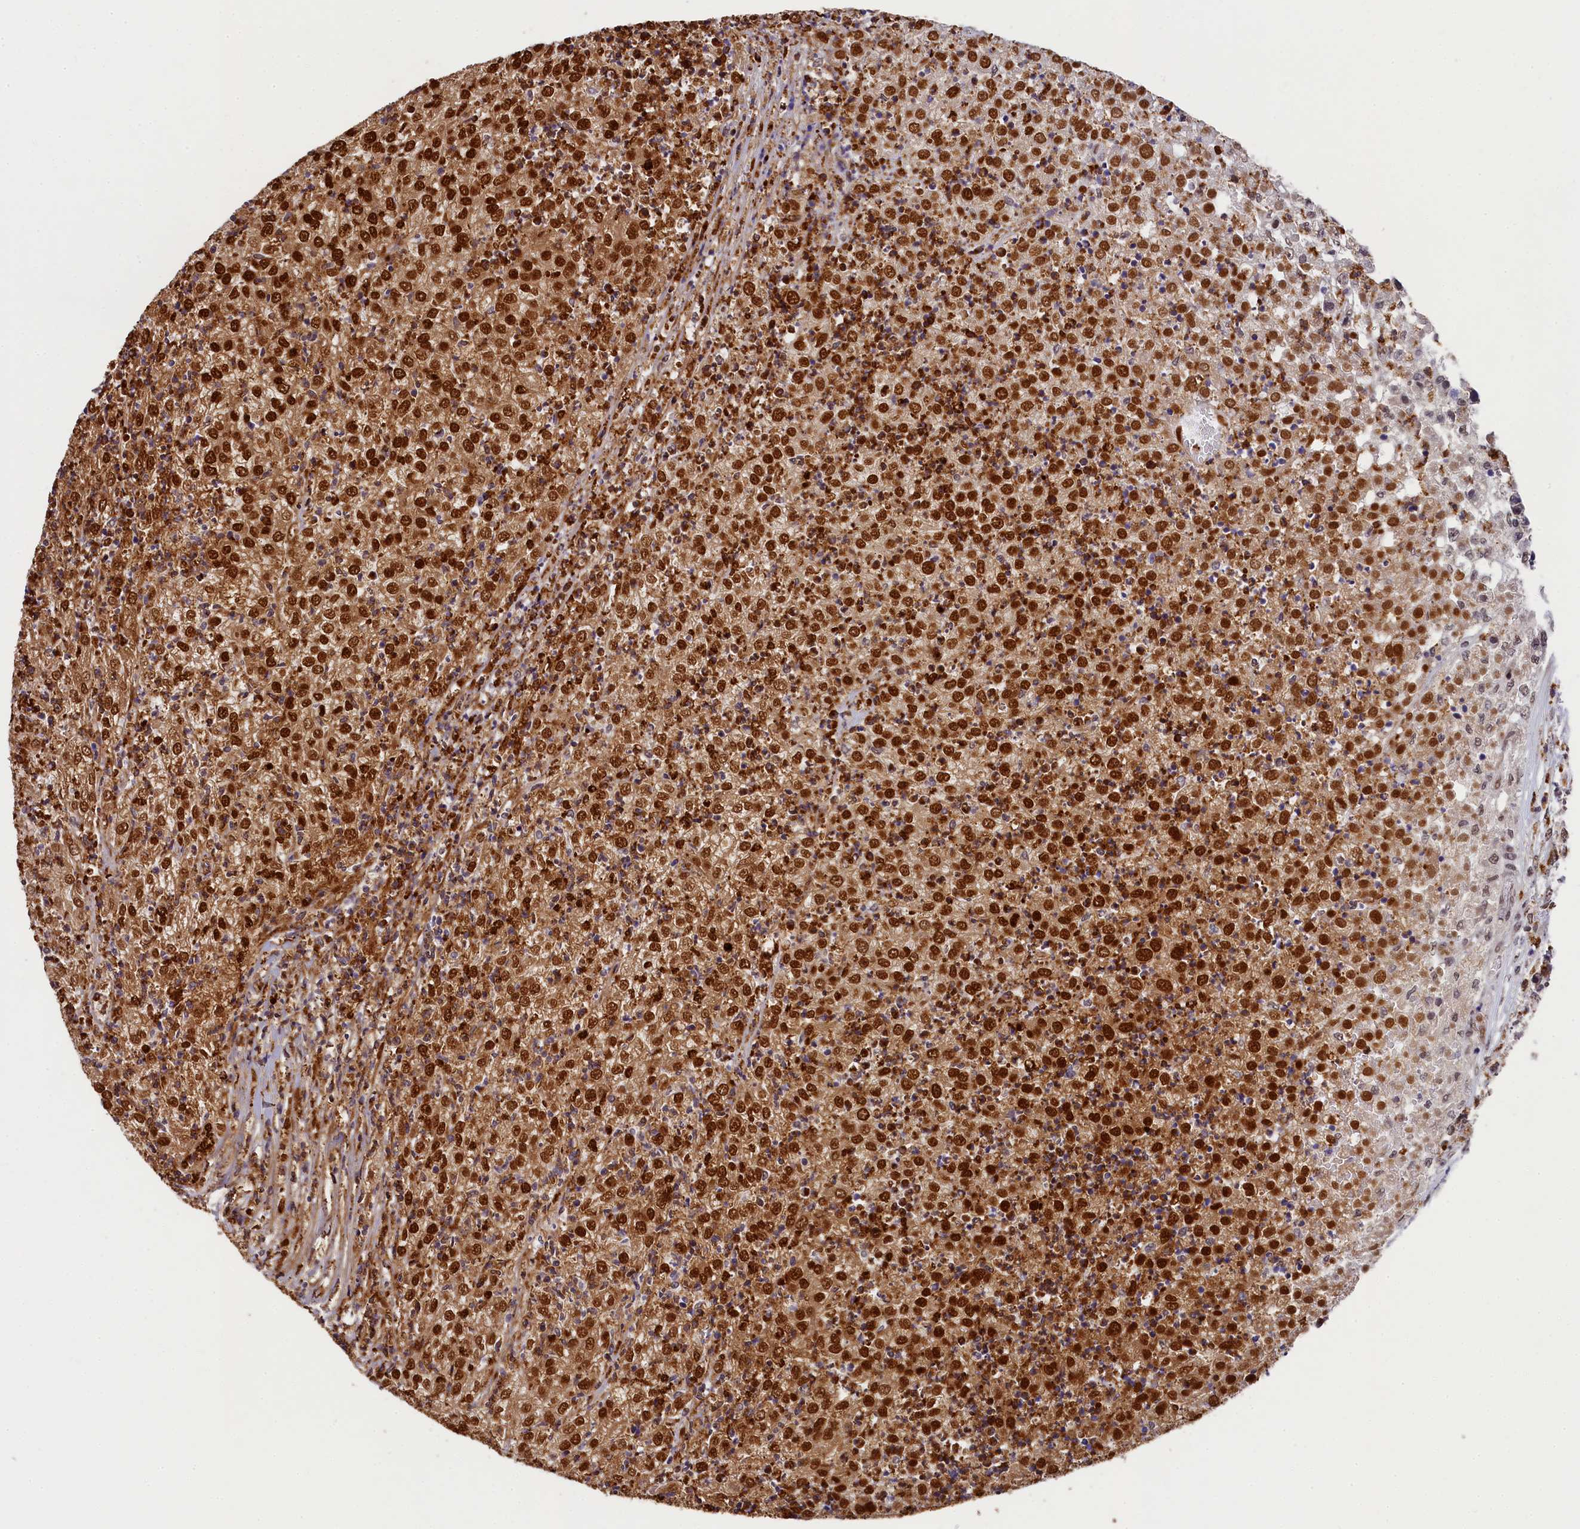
{"staining": {"intensity": "strong", "quantity": ">75%", "location": "nuclear"}, "tissue": "renal cancer", "cell_type": "Tumor cells", "image_type": "cancer", "snomed": [{"axis": "morphology", "description": "Adenocarcinoma, NOS"}, {"axis": "topography", "description": "Kidney"}], "caption": "Protein staining of renal cancer (adenocarcinoma) tissue exhibits strong nuclear staining in about >75% of tumor cells. (IHC, brightfield microscopy, high magnification).", "gene": "ADIG", "patient": {"sex": "female", "age": 54}}